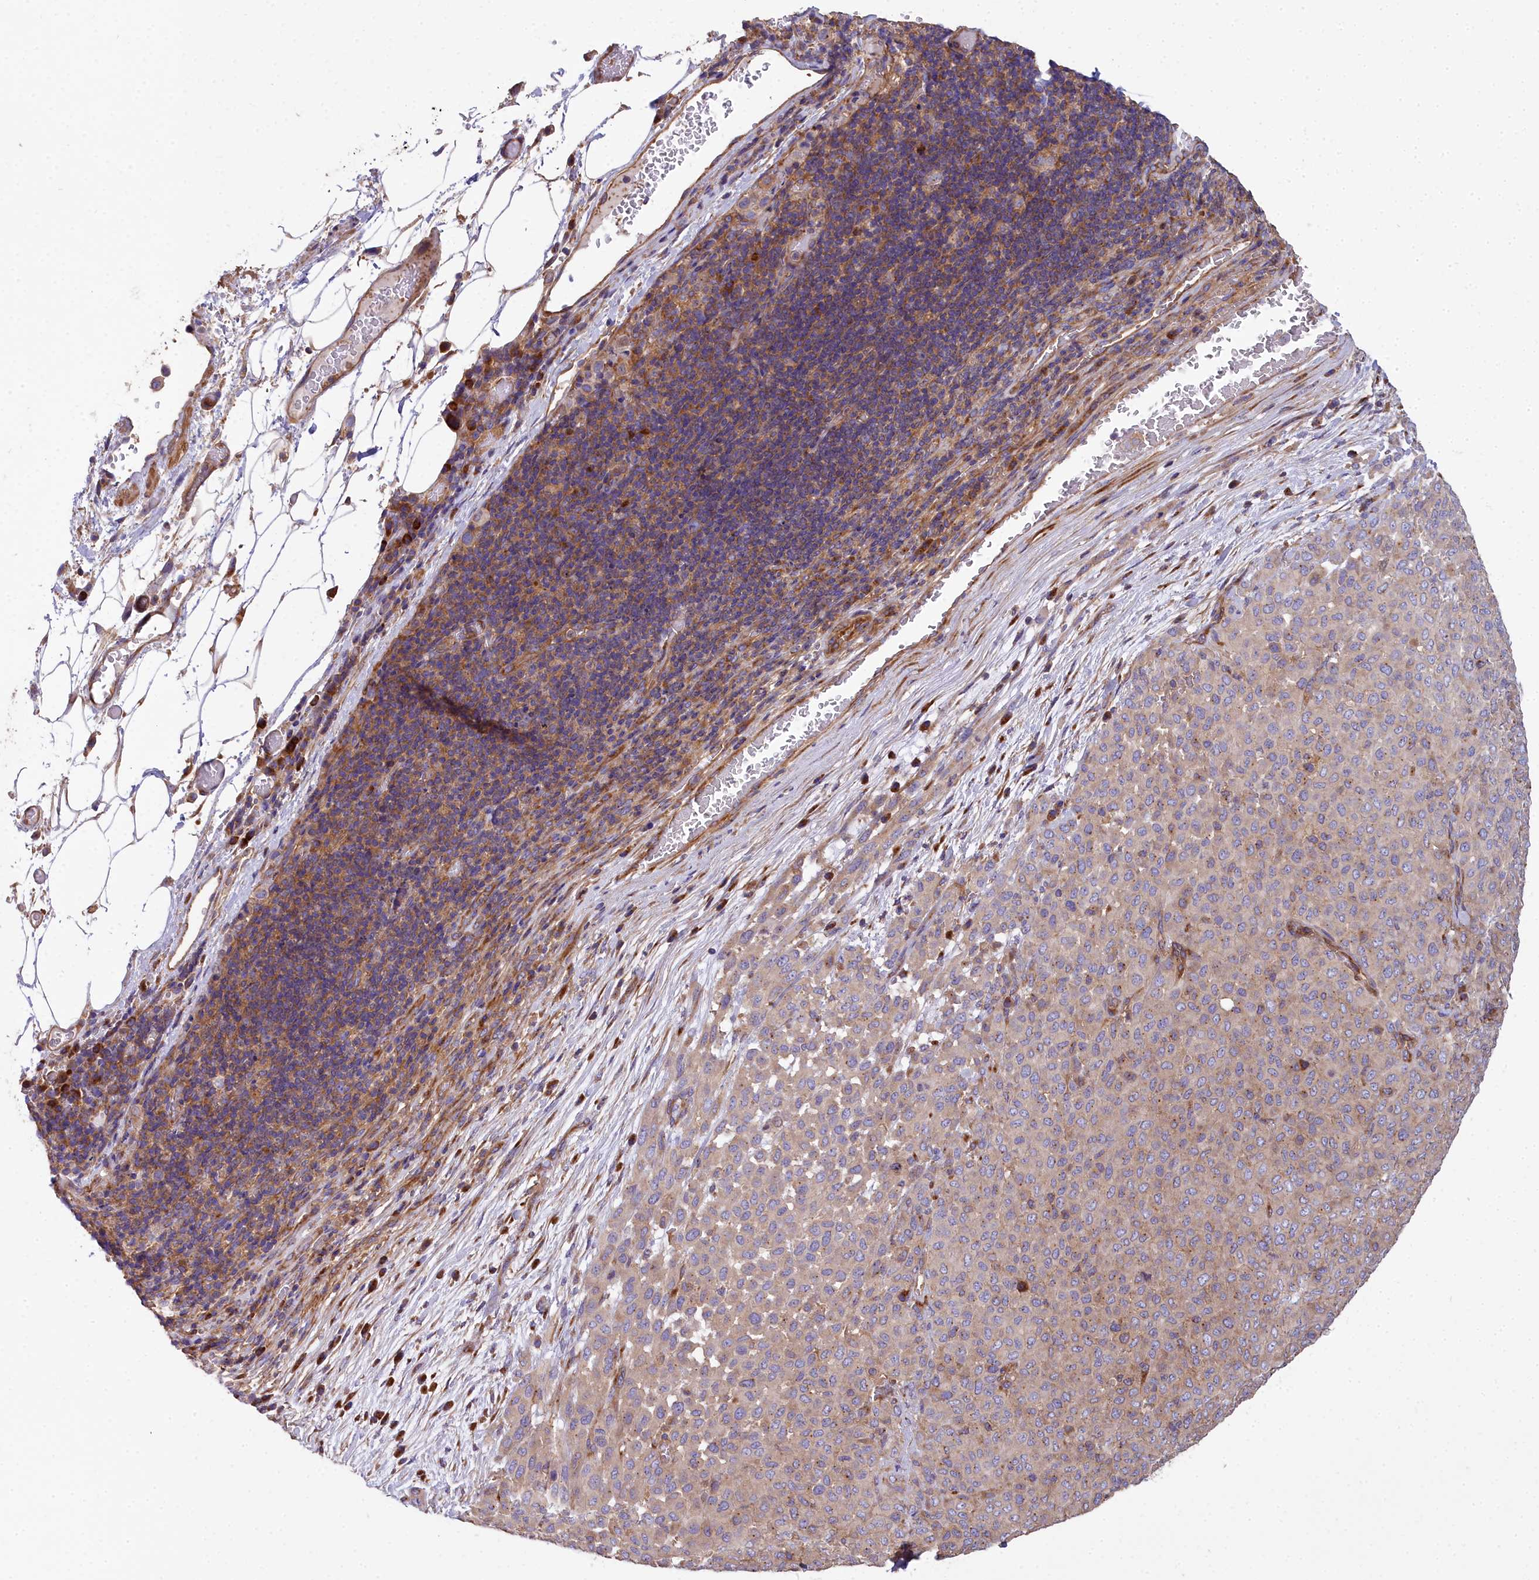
{"staining": {"intensity": "negative", "quantity": "none", "location": "none"}, "tissue": "melanoma", "cell_type": "Tumor cells", "image_type": "cancer", "snomed": [{"axis": "morphology", "description": "Malignant melanoma, Metastatic site"}, {"axis": "topography", "description": "Skin"}], "caption": "The image shows no staining of tumor cells in melanoma.", "gene": "DCTN3", "patient": {"sex": "female", "age": 81}}